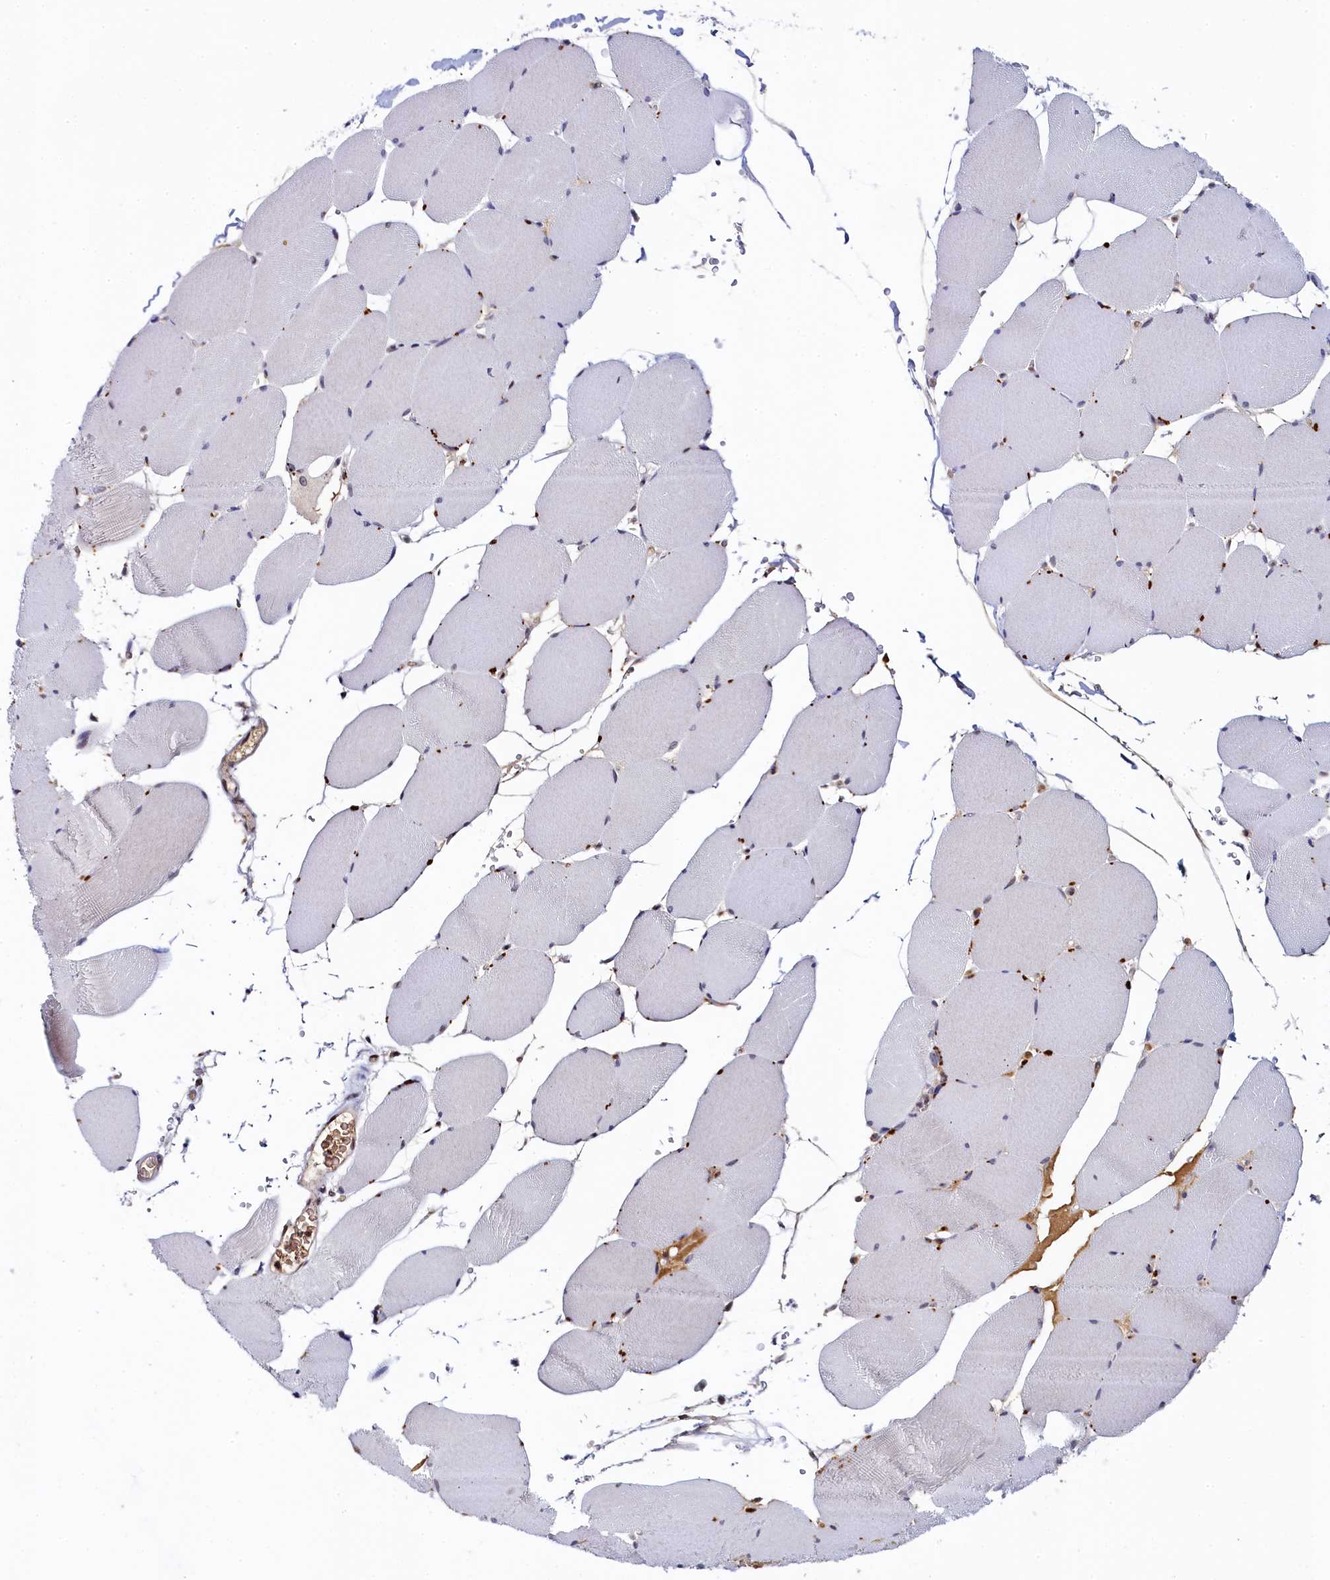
{"staining": {"intensity": "strong", "quantity": "<25%", "location": "nuclear"}, "tissue": "skeletal muscle", "cell_type": "Myocytes", "image_type": "normal", "snomed": [{"axis": "morphology", "description": "Normal tissue, NOS"}, {"axis": "topography", "description": "Skeletal muscle"}, {"axis": "topography", "description": "Head-Neck"}], "caption": "Approximately <25% of myocytes in unremarkable skeletal muscle reveal strong nuclear protein staining as visualized by brown immunohistochemical staining.", "gene": "INTS14", "patient": {"sex": "male", "age": 66}}